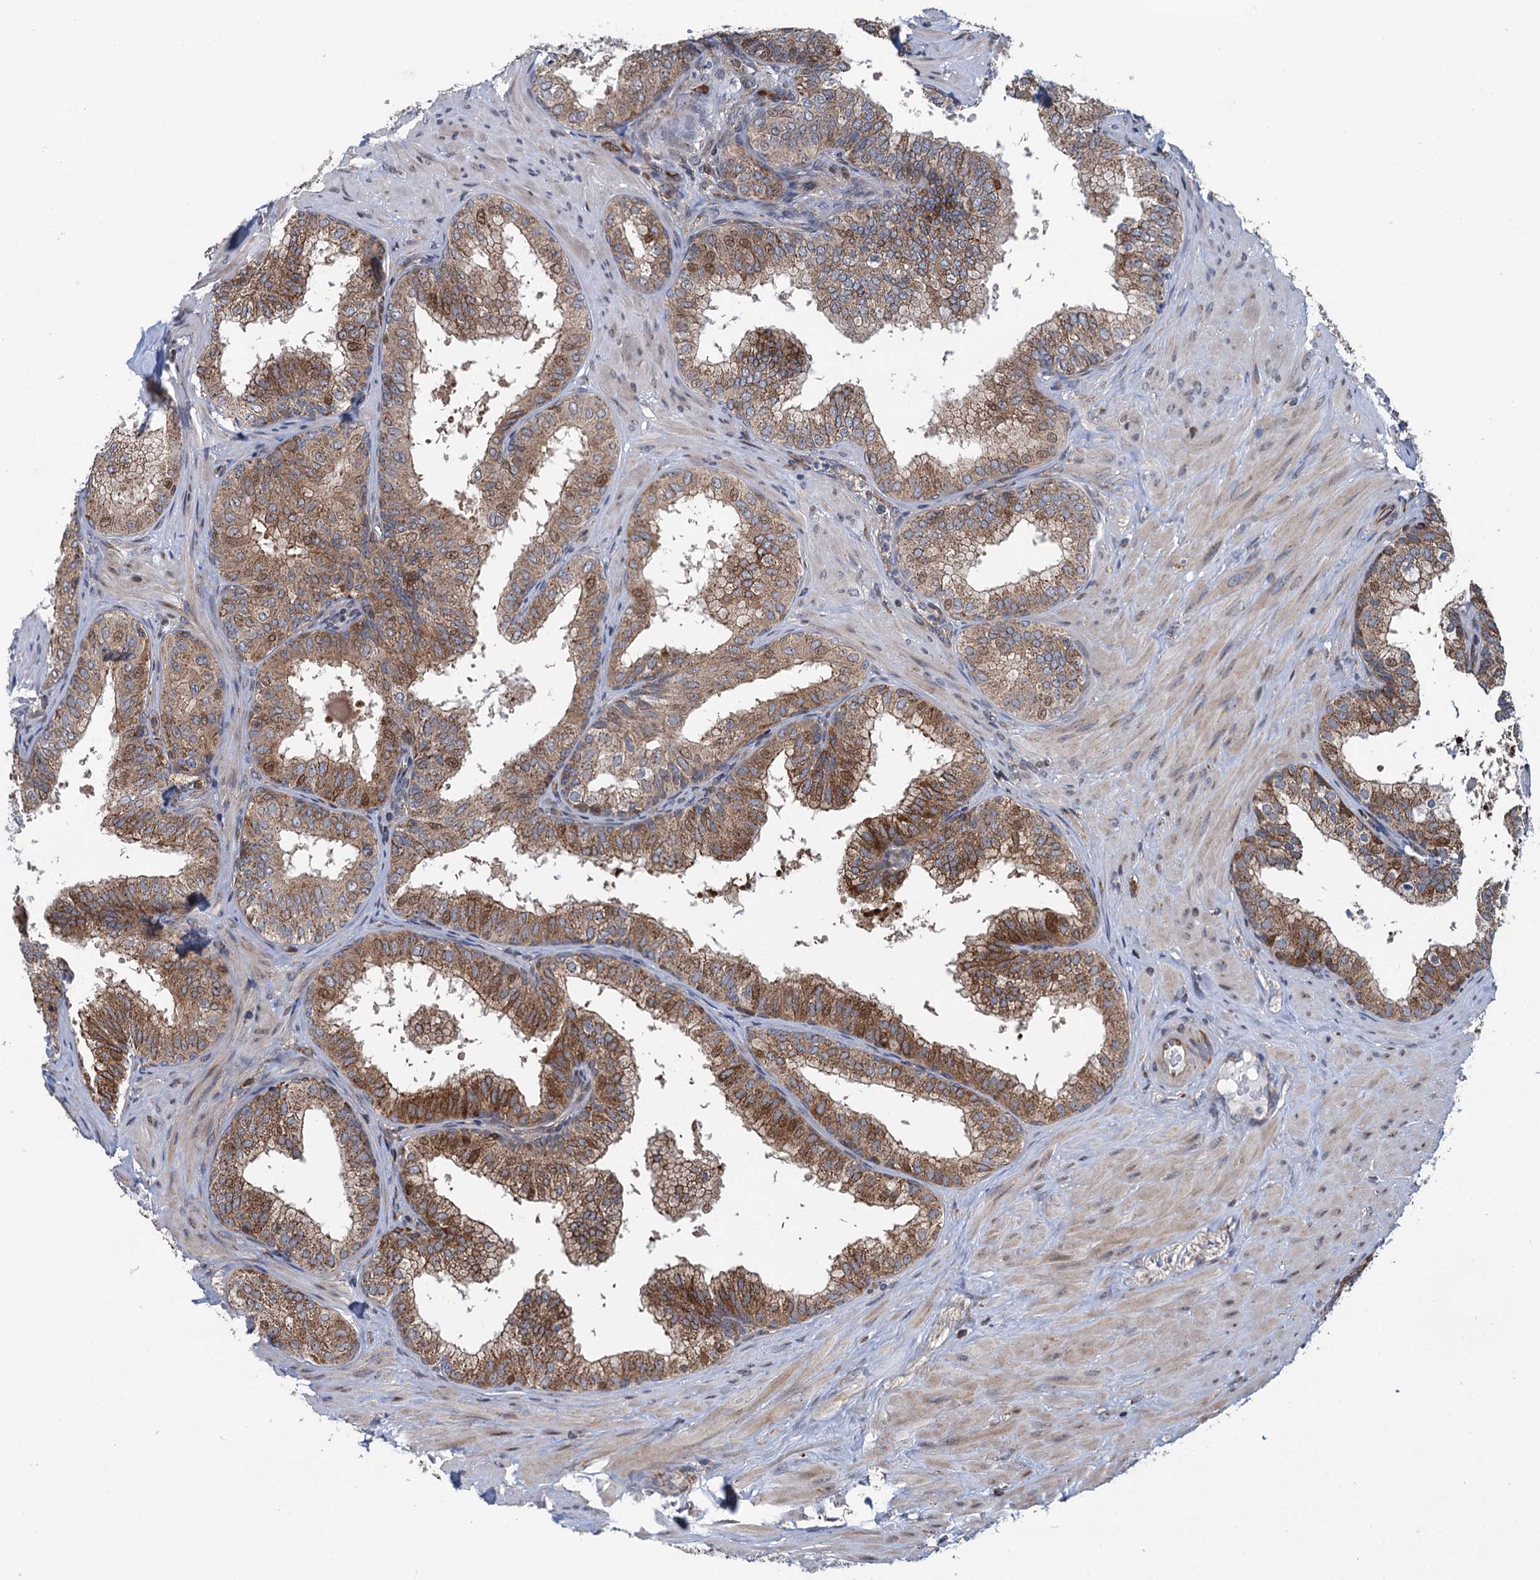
{"staining": {"intensity": "moderate", "quantity": ">75%", "location": "cytoplasmic/membranous"}, "tissue": "prostate", "cell_type": "Glandular cells", "image_type": "normal", "snomed": [{"axis": "morphology", "description": "Normal tissue, NOS"}, {"axis": "topography", "description": "Prostate"}], "caption": "A histopathology image of prostate stained for a protein displays moderate cytoplasmic/membranous brown staining in glandular cells. (DAB IHC with brightfield microscopy, high magnification).", "gene": "CCDC102A", "patient": {"sex": "male", "age": 60}}